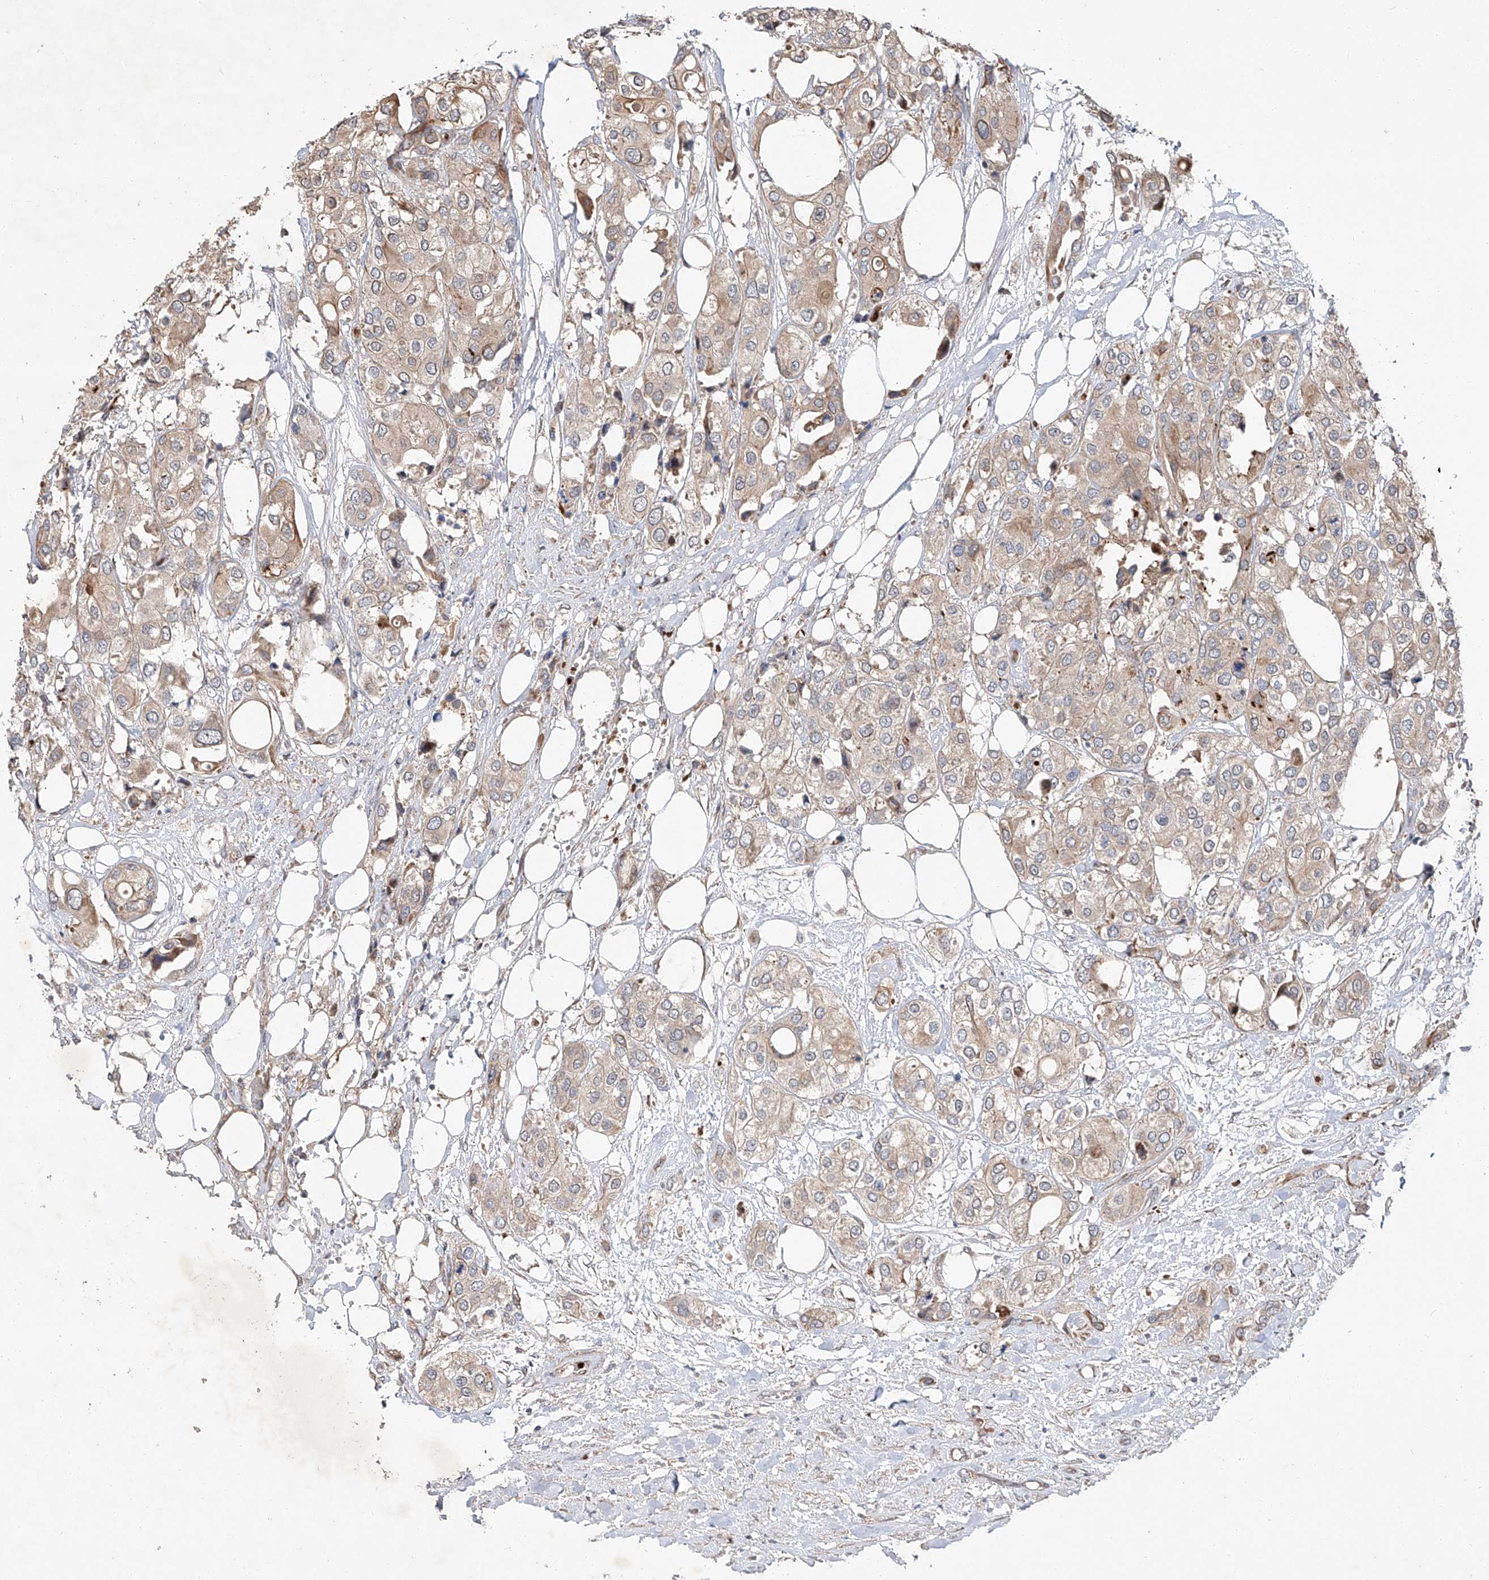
{"staining": {"intensity": "weak", "quantity": "25%-75%", "location": "cytoplasmic/membranous"}, "tissue": "urothelial cancer", "cell_type": "Tumor cells", "image_type": "cancer", "snomed": [{"axis": "morphology", "description": "Urothelial carcinoma, High grade"}, {"axis": "topography", "description": "Urinary bladder"}], "caption": "An immunohistochemistry histopathology image of neoplastic tissue is shown. Protein staining in brown shows weak cytoplasmic/membranous positivity in urothelial cancer within tumor cells.", "gene": "USF3", "patient": {"sex": "male", "age": 64}}